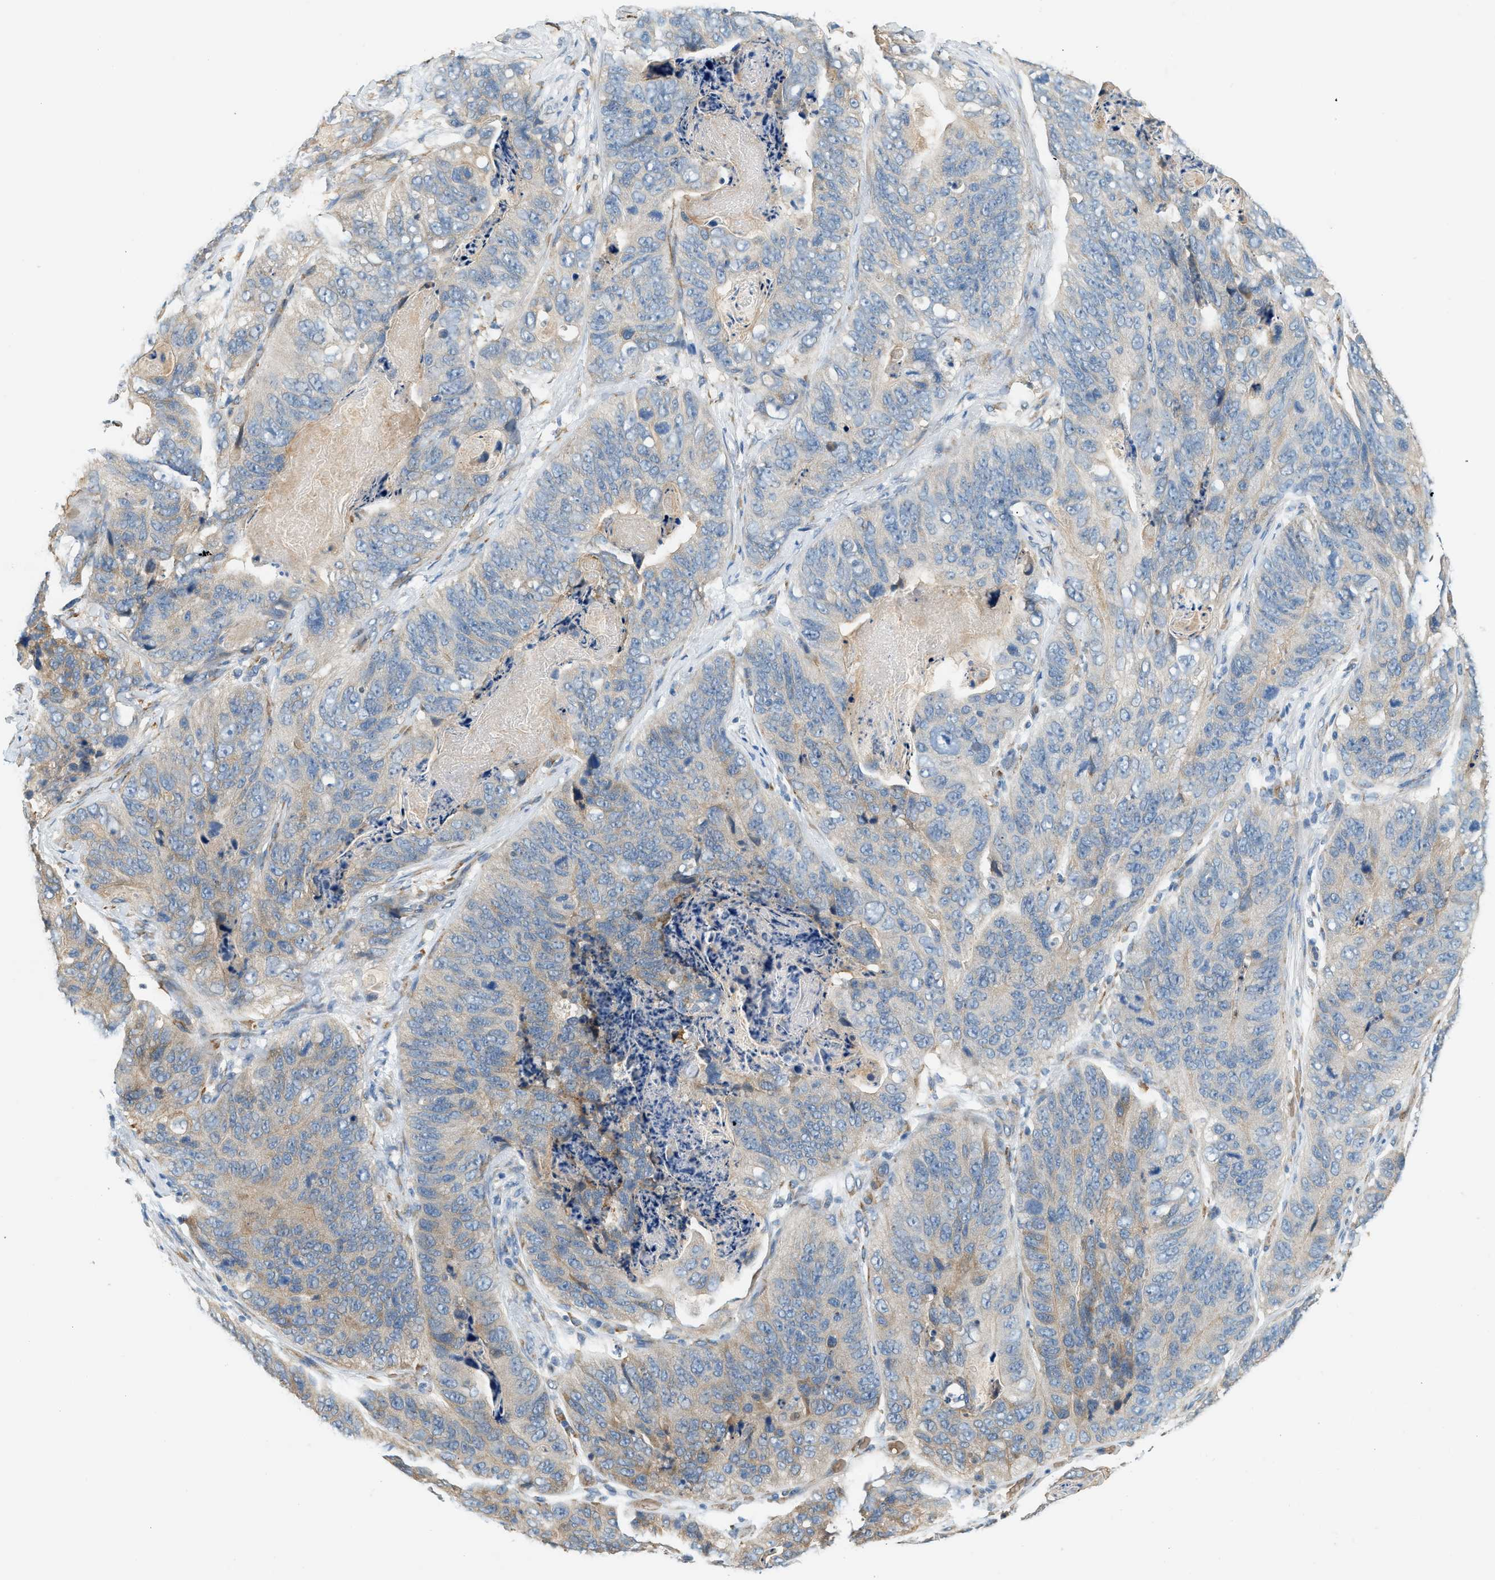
{"staining": {"intensity": "weak", "quantity": "<25%", "location": "cytoplasmic/membranous"}, "tissue": "stomach cancer", "cell_type": "Tumor cells", "image_type": "cancer", "snomed": [{"axis": "morphology", "description": "Adenocarcinoma, NOS"}, {"axis": "topography", "description": "Stomach"}], "caption": "This is a micrograph of immunohistochemistry (IHC) staining of stomach cancer, which shows no expression in tumor cells. Brightfield microscopy of immunohistochemistry stained with DAB (3,3'-diaminobenzidine) (brown) and hematoxylin (blue), captured at high magnification.", "gene": "CYTH2", "patient": {"sex": "female", "age": 89}}